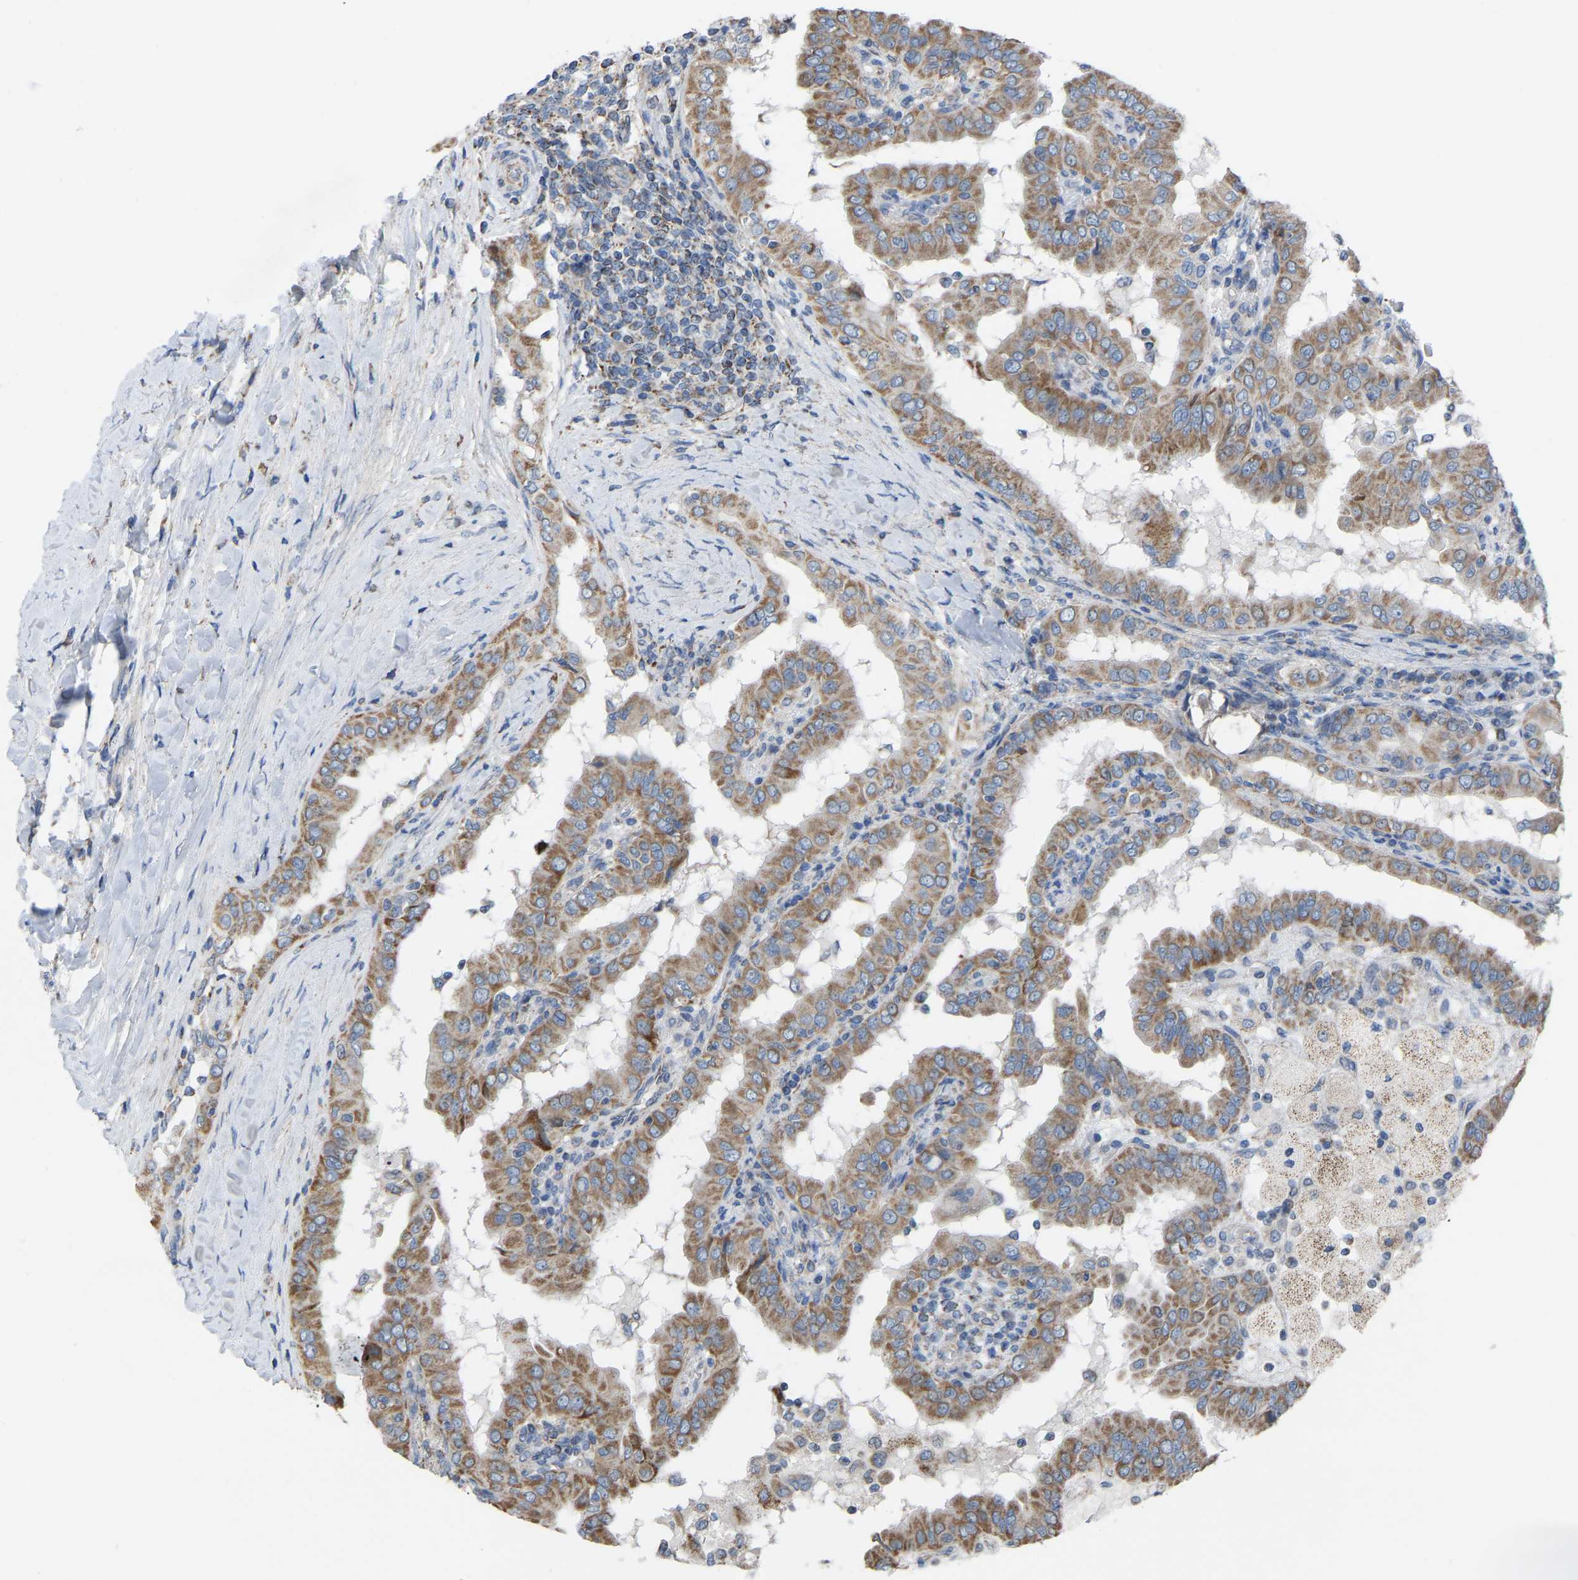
{"staining": {"intensity": "moderate", "quantity": ">75%", "location": "cytoplasmic/membranous"}, "tissue": "thyroid cancer", "cell_type": "Tumor cells", "image_type": "cancer", "snomed": [{"axis": "morphology", "description": "Papillary adenocarcinoma, NOS"}, {"axis": "topography", "description": "Thyroid gland"}], "caption": "Protein analysis of papillary adenocarcinoma (thyroid) tissue displays moderate cytoplasmic/membranous expression in about >75% of tumor cells. (IHC, brightfield microscopy, high magnification).", "gene": "BCL10", "patient": {"sex": "male", "age": 33}}